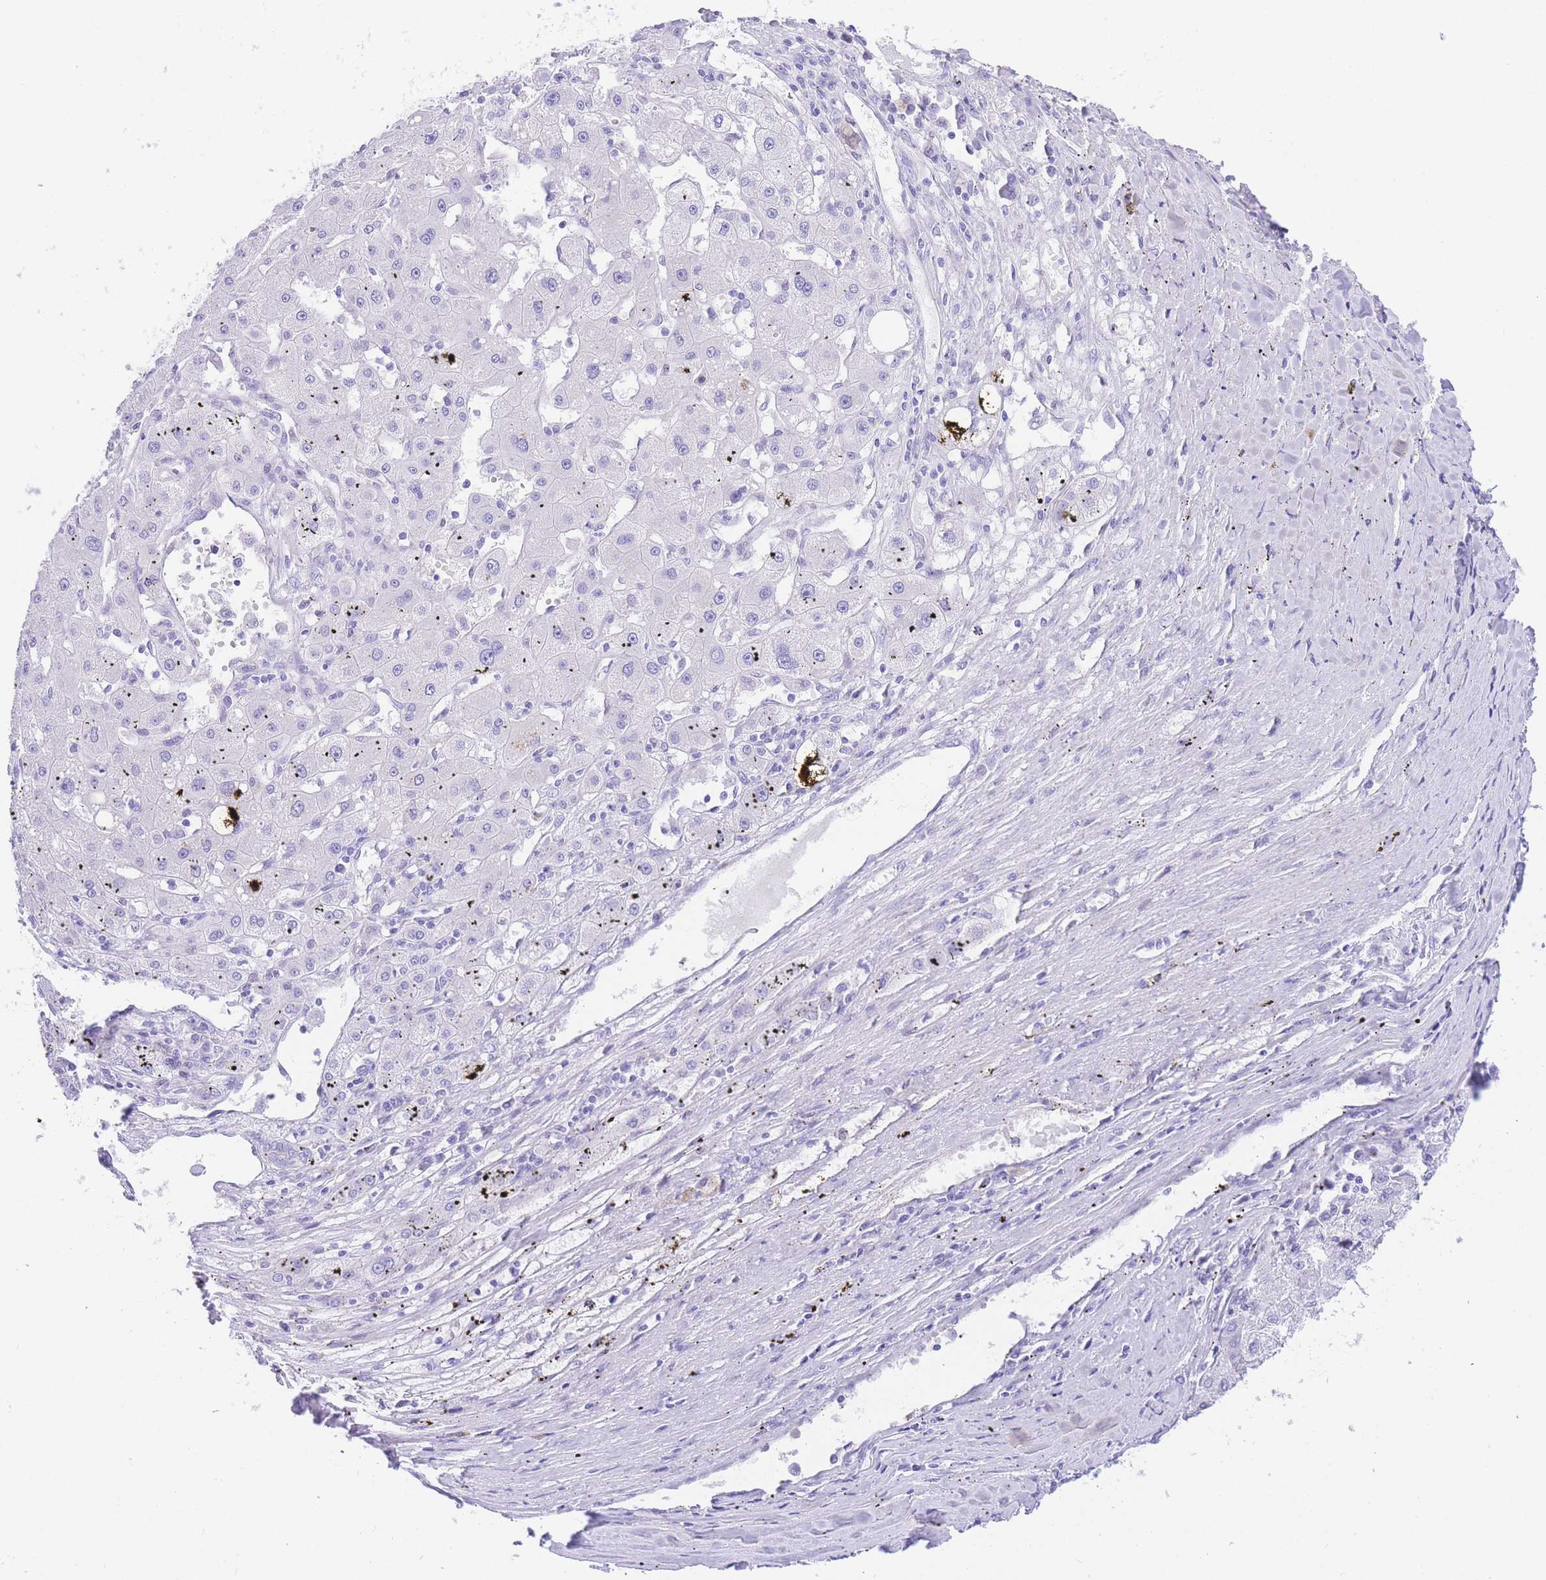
{"staining": {"intensity": "negative", "quantity": "none", "location": "none"}, "tissue": "liver cancer", "cell_type": "Tumor cells", "image_type": "cancer", "snomed": [{"axis": "morphology", "description": "Carcinoma, Hepatocellular, NOS"}, {"axis": "topography", "description": "Liver"}], "caption": "IHC of human hepatocellular carcinoma (liver) demonstrates no staining in tumor cells.", "gene": "TIFAB", "patient": {"sex": "male", "age": 72}}